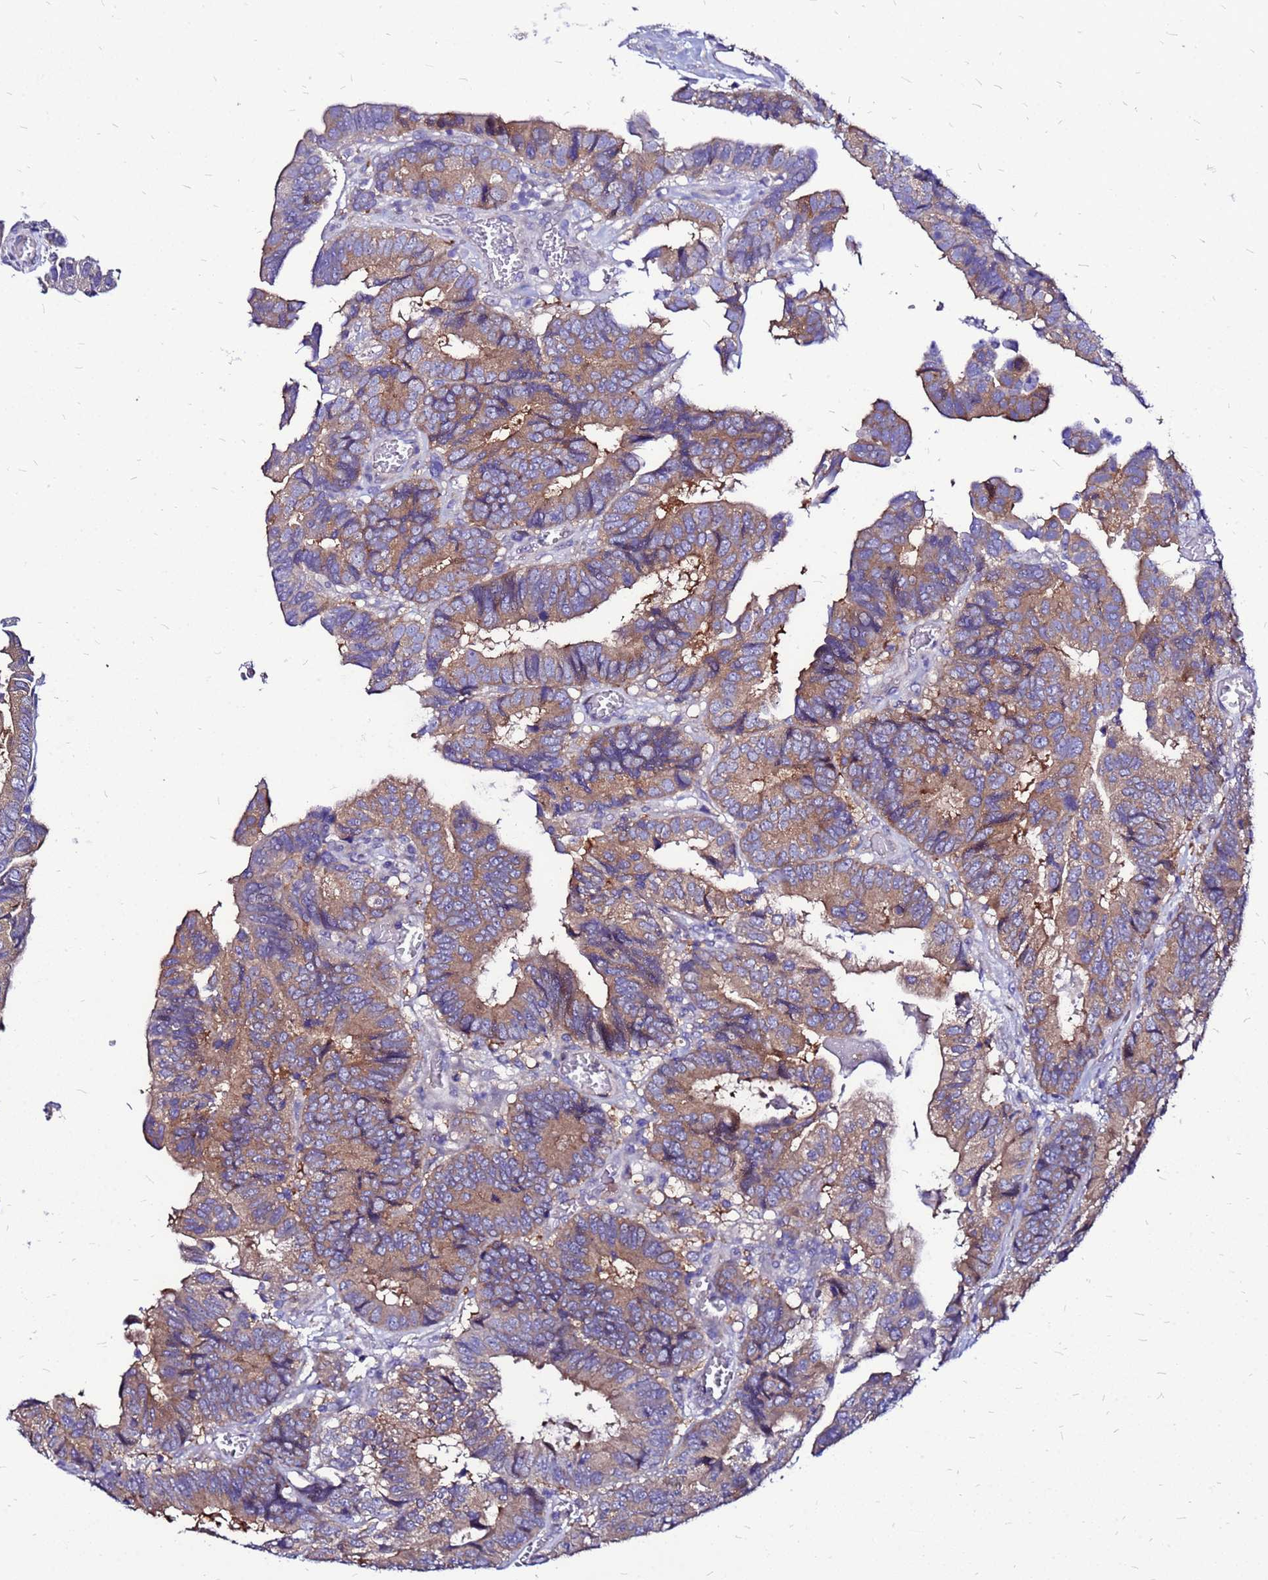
{"staining": {"intensity": "moderate", "quantity": ">75%", "location": "cytoplasmic/membranous"}, "tissue": "colorectal cancer", "cell_type": "Tumor cells", "image_type": "cancer", "snomed": [{"axis": "morphology", "description": "Adenocarcinoma, NOS"}, {"axis": "topography", "description": "Colon"}], "caption": "Protein staining displays moderate cytoplasmic/membranous staining in approximately >75% of tumor cells in adenocarcinoma (colorectal). Immunohistochemistry (ihc) stains the protein in brown and the nuclei are stained blue.", "gene": "ARHGEF5", "patient": {"sex": "male", "age": 85}}